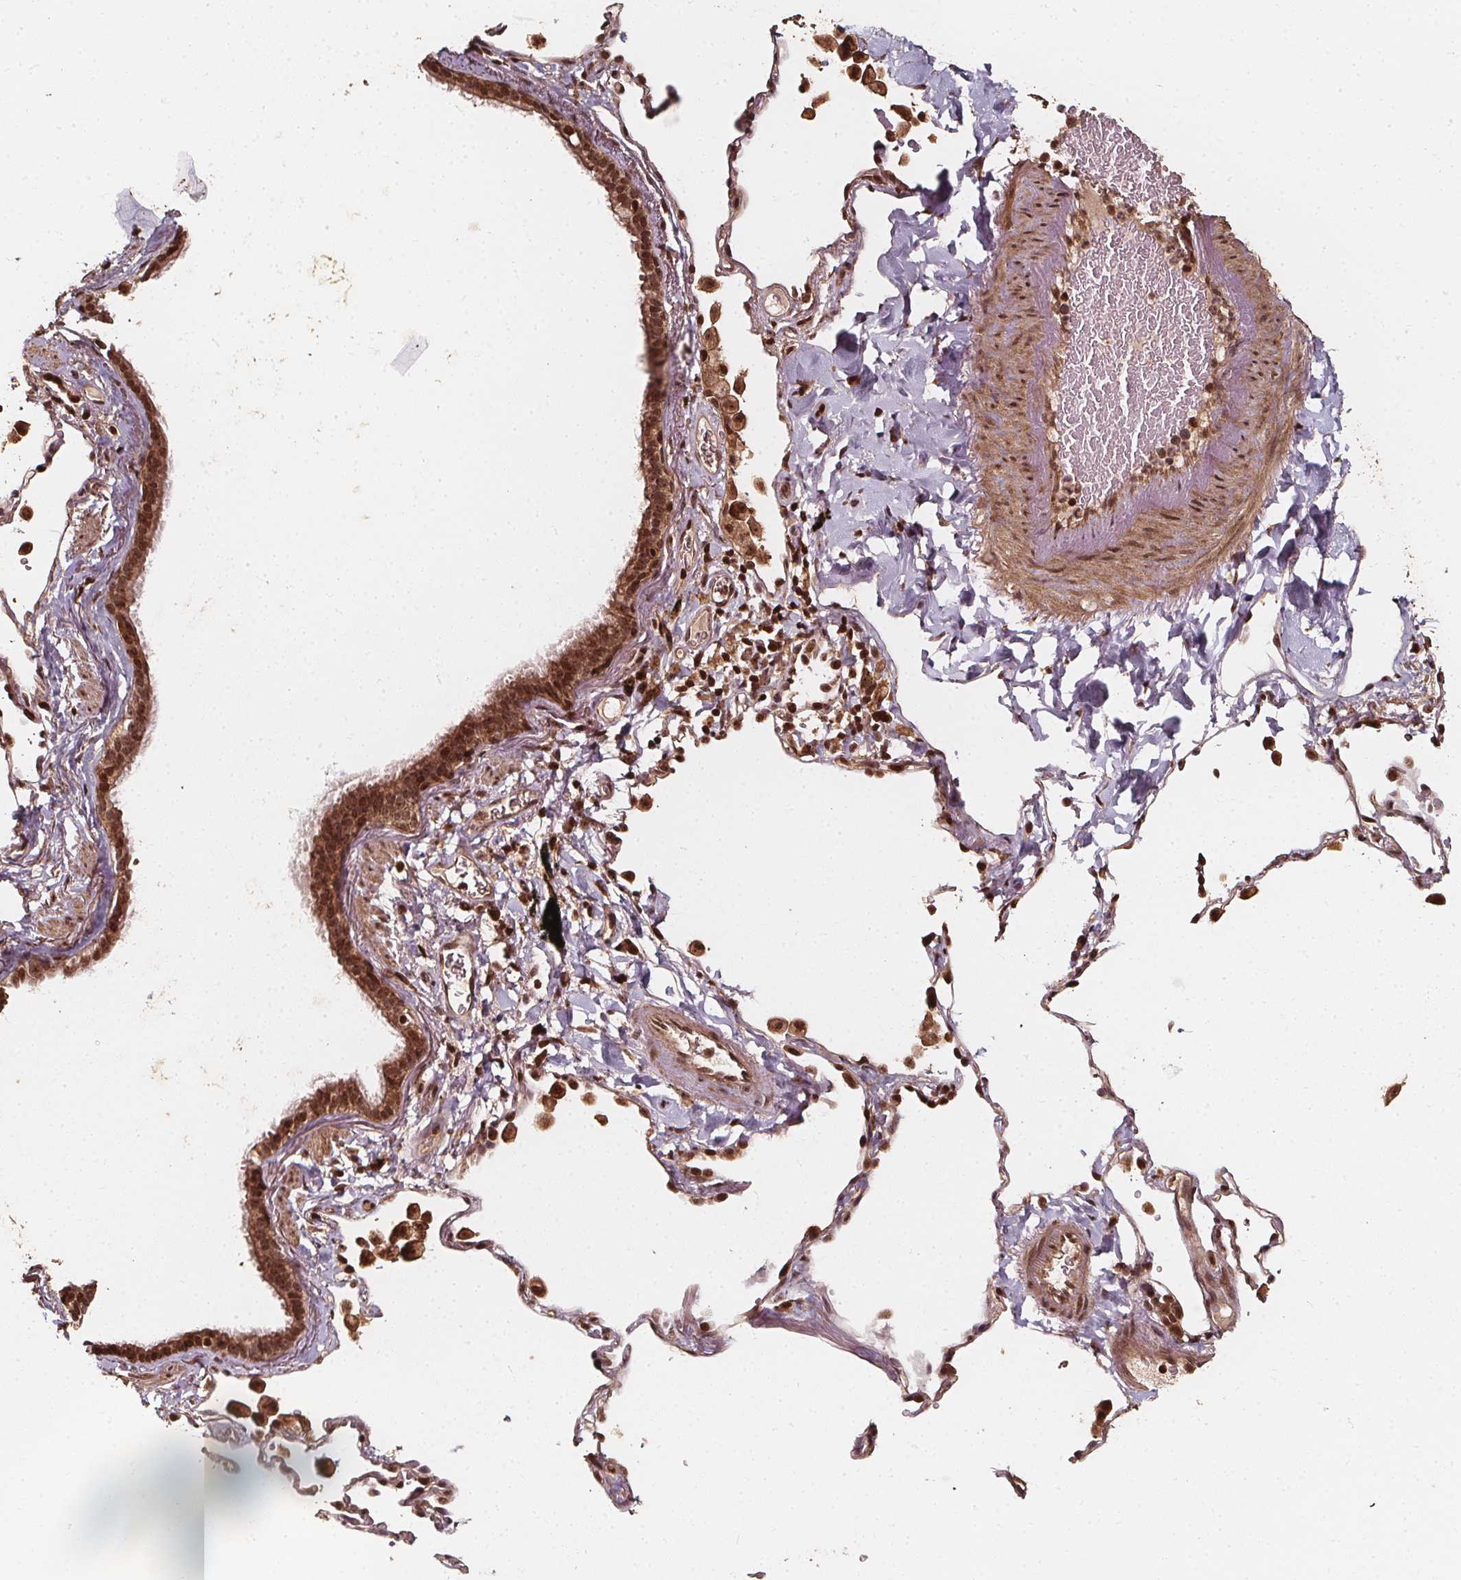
{"staining": {"intensity": "strong", "quantity": ">75%", "location": "cytoplasmic/membranous,nuclear"}, "tissue": "bronchus", "cell_type": "Respiratory epithelial cells", "image_type": "normal", "snomed": [{"axis": "morphology", "description": "Normal tissue, NOS"}, {"axis": "topography", "description": "Bronchus"}, {"axis": "topography", "description": "Lung"}], "caption": "DAB (3,3'-diaminobenzidine) immunohistochemical staining of normal human bronchus shows strong cytoplasmic/membranous,nuclear protein positivity in approximately >75% of respiratory epithelial cells.", "gene": "EXOSC9", "patient": {"sex": "male", "age": 54}}